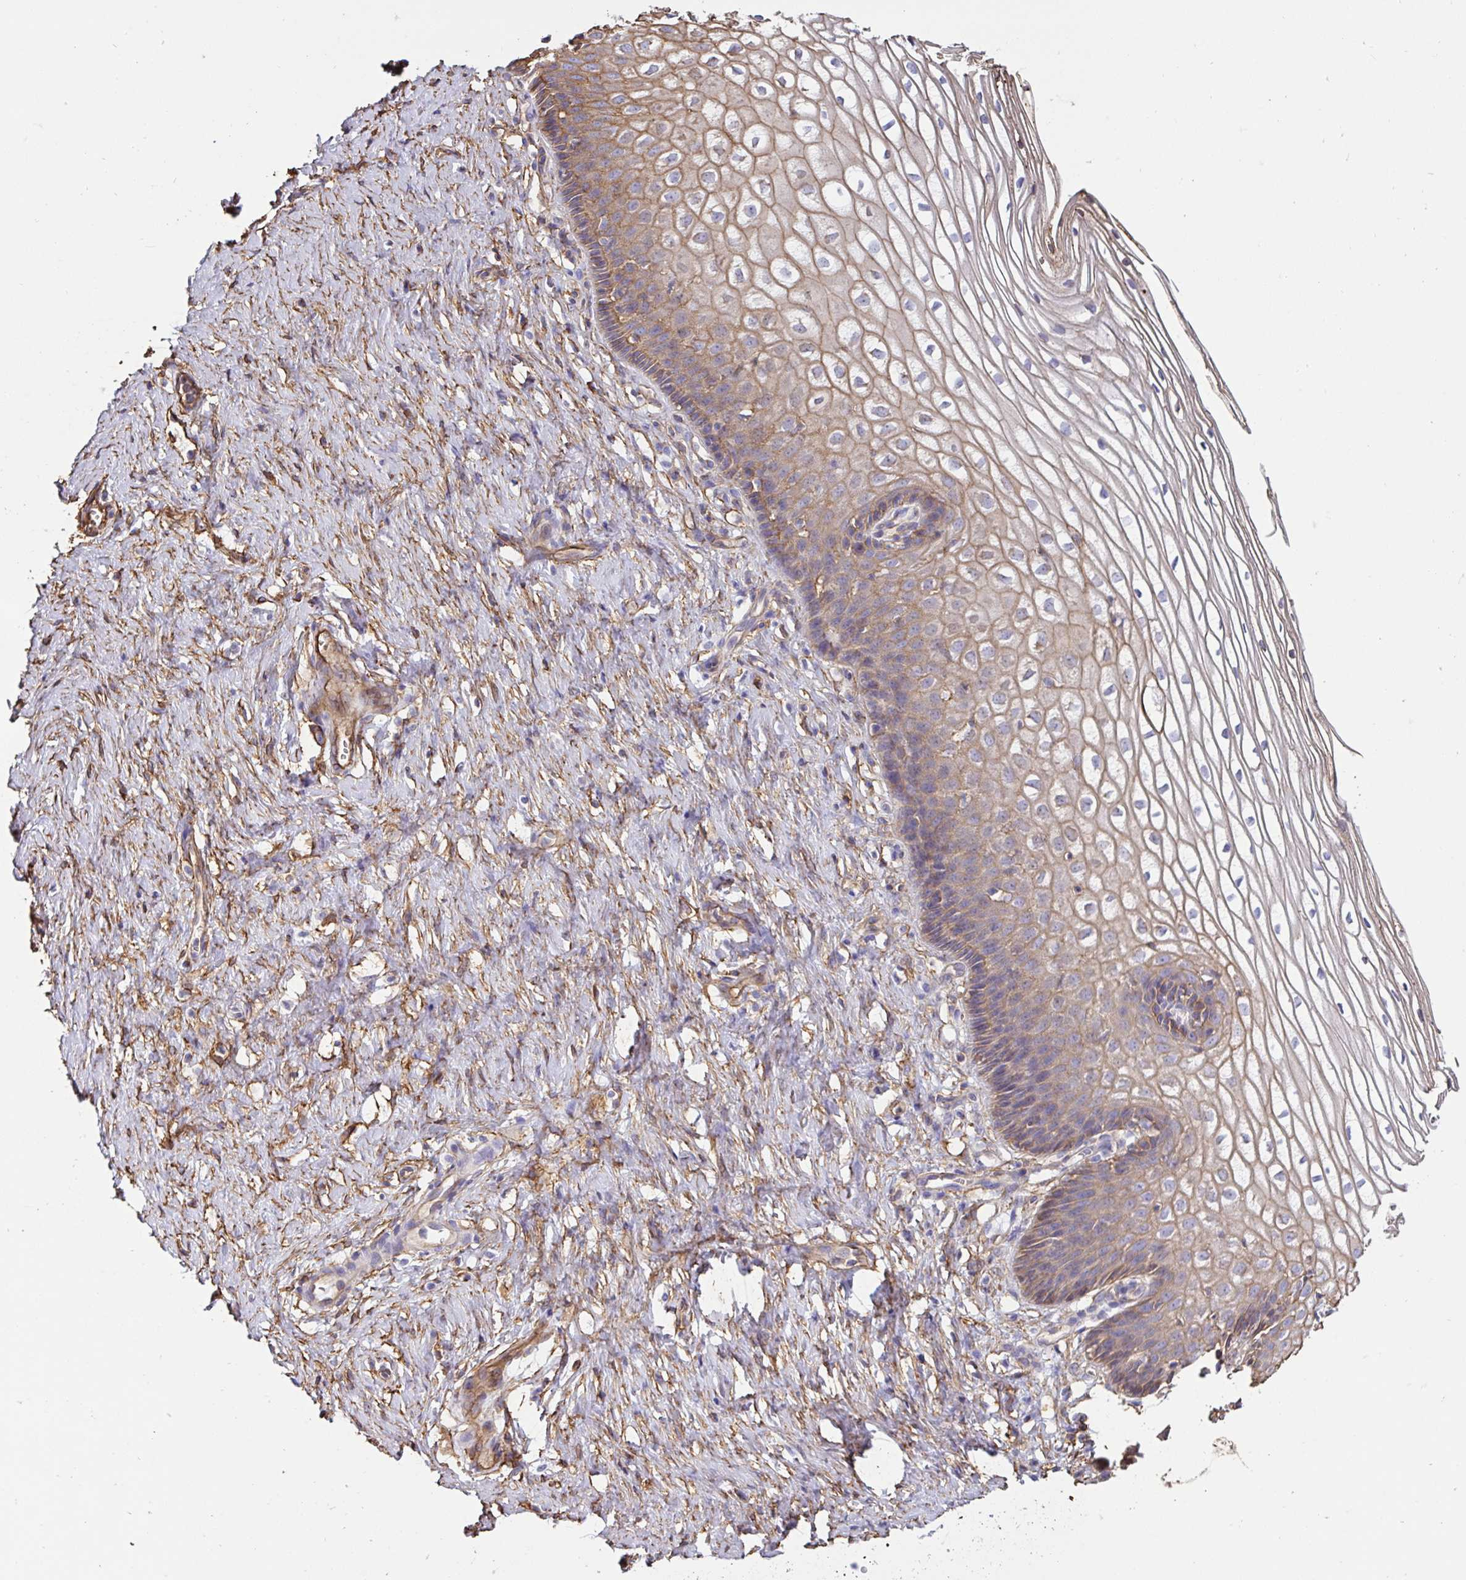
{"staining": {"intensity": "moderate", "quantity": ">75%", "location": "cytoplasmic/membranous"}, "tissue": "cervix", "cell_type": "Glandular cells", "image_type": "normal", "snomed": [{"axis": "morphology", "description": "Normal tissue, NOS"}, {"axis": "topography", "description": "Cervix"}], "caption": "Moderate cytoplasmic/membranous positivity is appreciated in approximately >75% of glandular cells in normal cervix.", "gene": "ANXA2", "patient": {"sex": "female", "age": 36}}